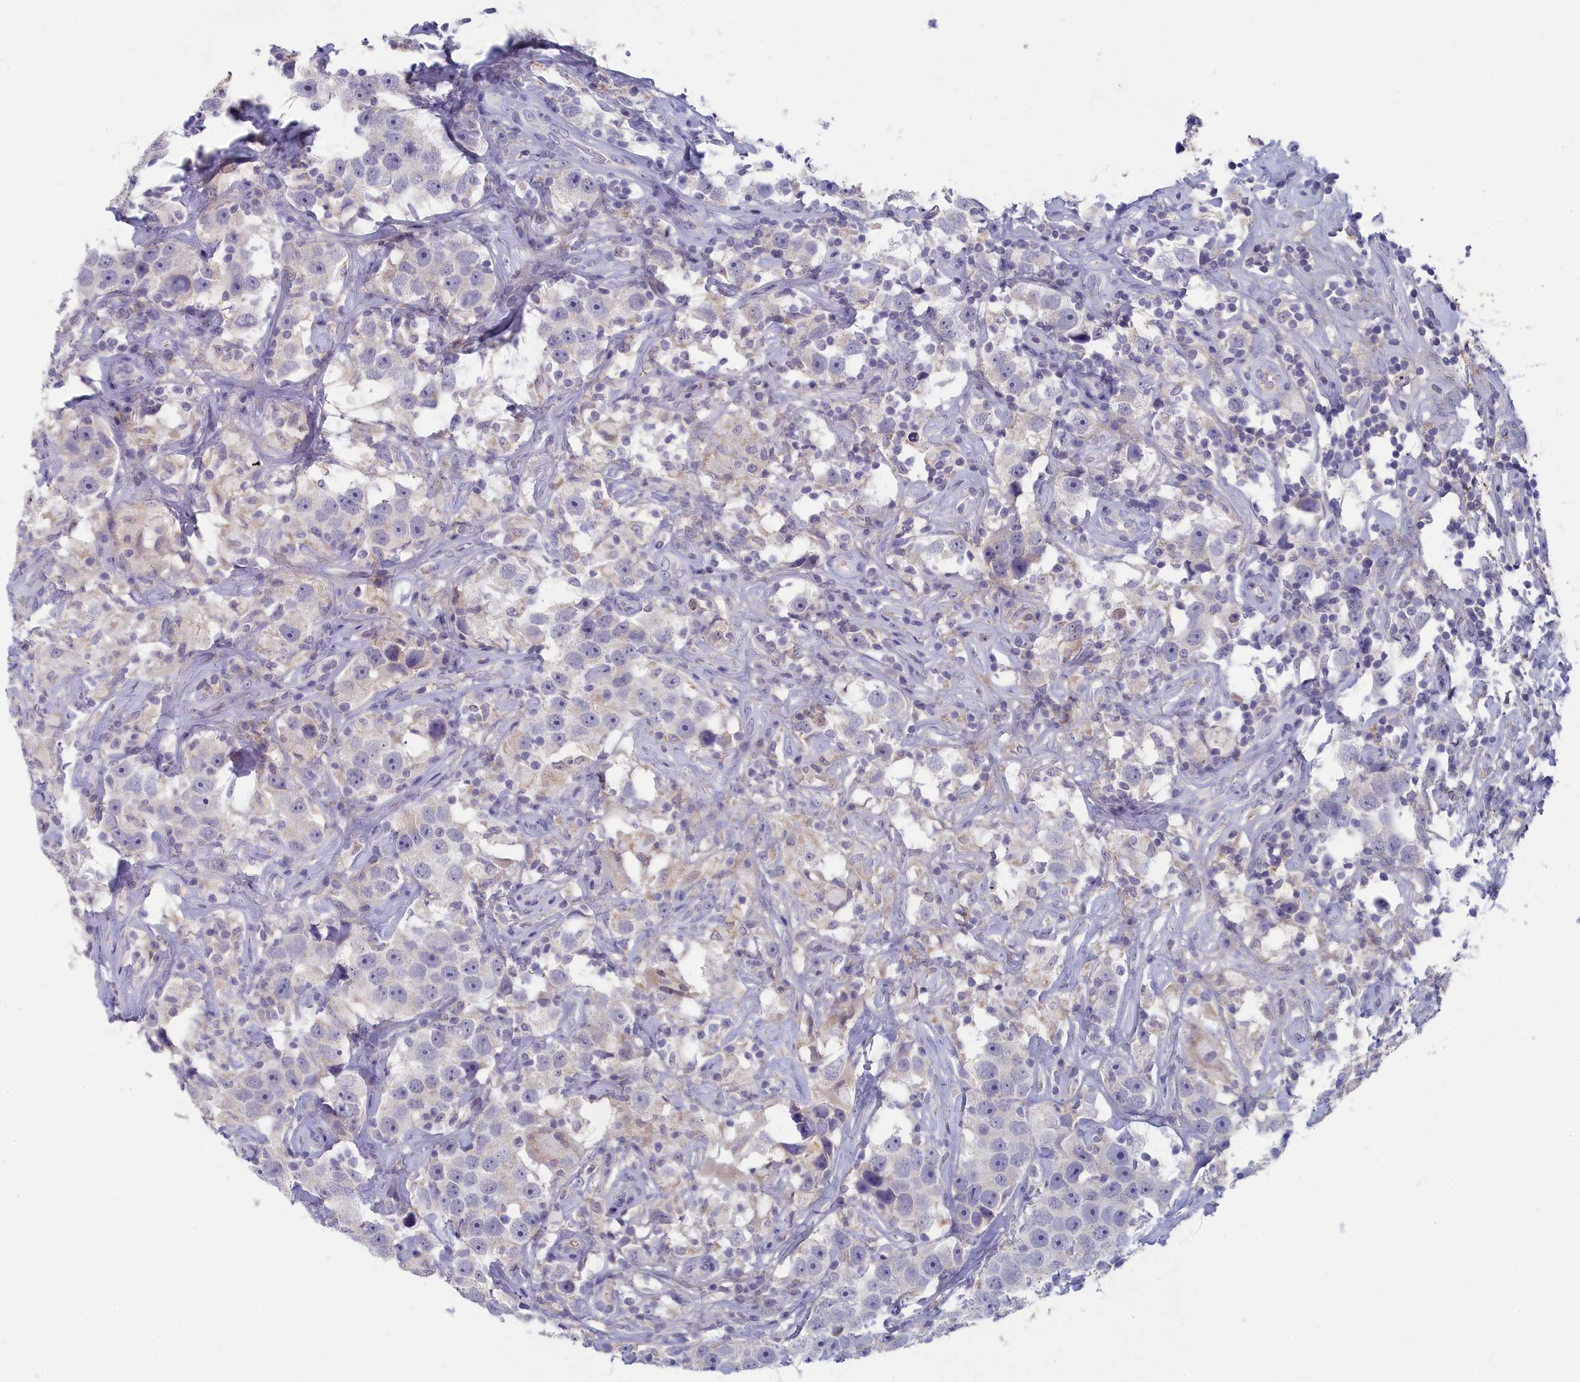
{"staining": {"intensity": "negative", "quantity": "none", "location": "none"}, "tissue": "testis cancer", "cell_type": "Tumor cells", "image_type": "cancer", "snomed": [{"axis": "morphology", "description": "Seminoma, NOS"}, {"axis": "topography", "description": "Testis"}], "caption": "An immunohistochemistry (IHC) micrograph of testis seminoma is shown. There is no staining in tumor cells of testis seminoma. (Brightfield microscopy of DAB (3,3'-diaminobenzidine) immunohistochemistry (IHC) at high magnification).", "gene": "LRIF1", "patient": {"sex": "male", "age": 49}}